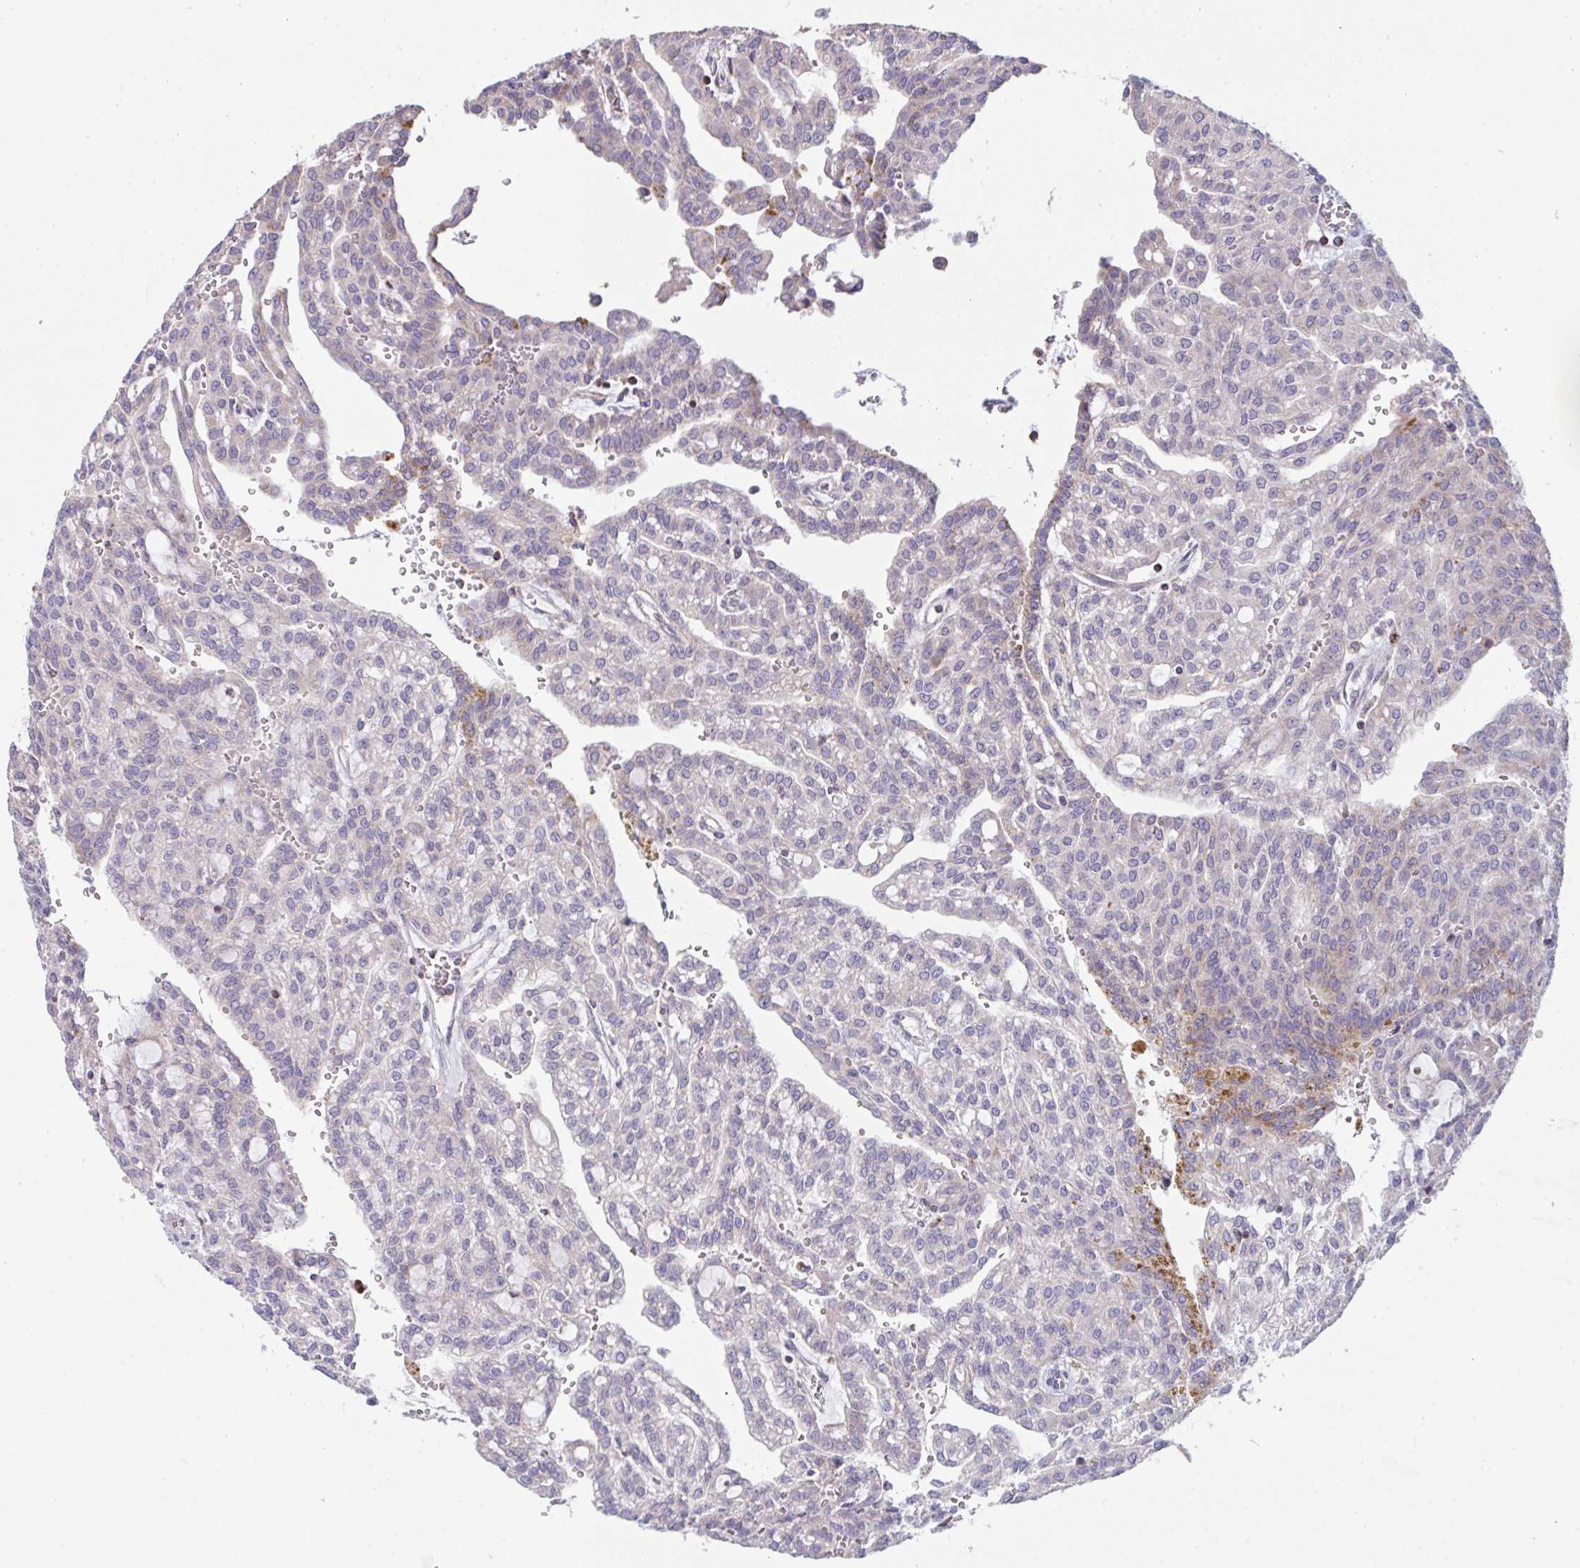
{"staining": {"intensity": "moderate", "quantity": "<25%", "location": "cytoplasmic/membranous"}, "tissue": "renal cancer", "cell_type": "Tumor cells", "image_type": "cancer", "snomed": [{"axis": "morphology", "description": "Adenocarcinoma, NOS"}, {"axis": "topography", "description": "Kidney"}], "caption": "Tumor cells exhibit low levels of moderate cytoplasmic/membranous positivity in about <25% of cells in adenocarcinoma (renal).", "gene": "MICOS10", "patient": {"sex": "male", "age": 63}}